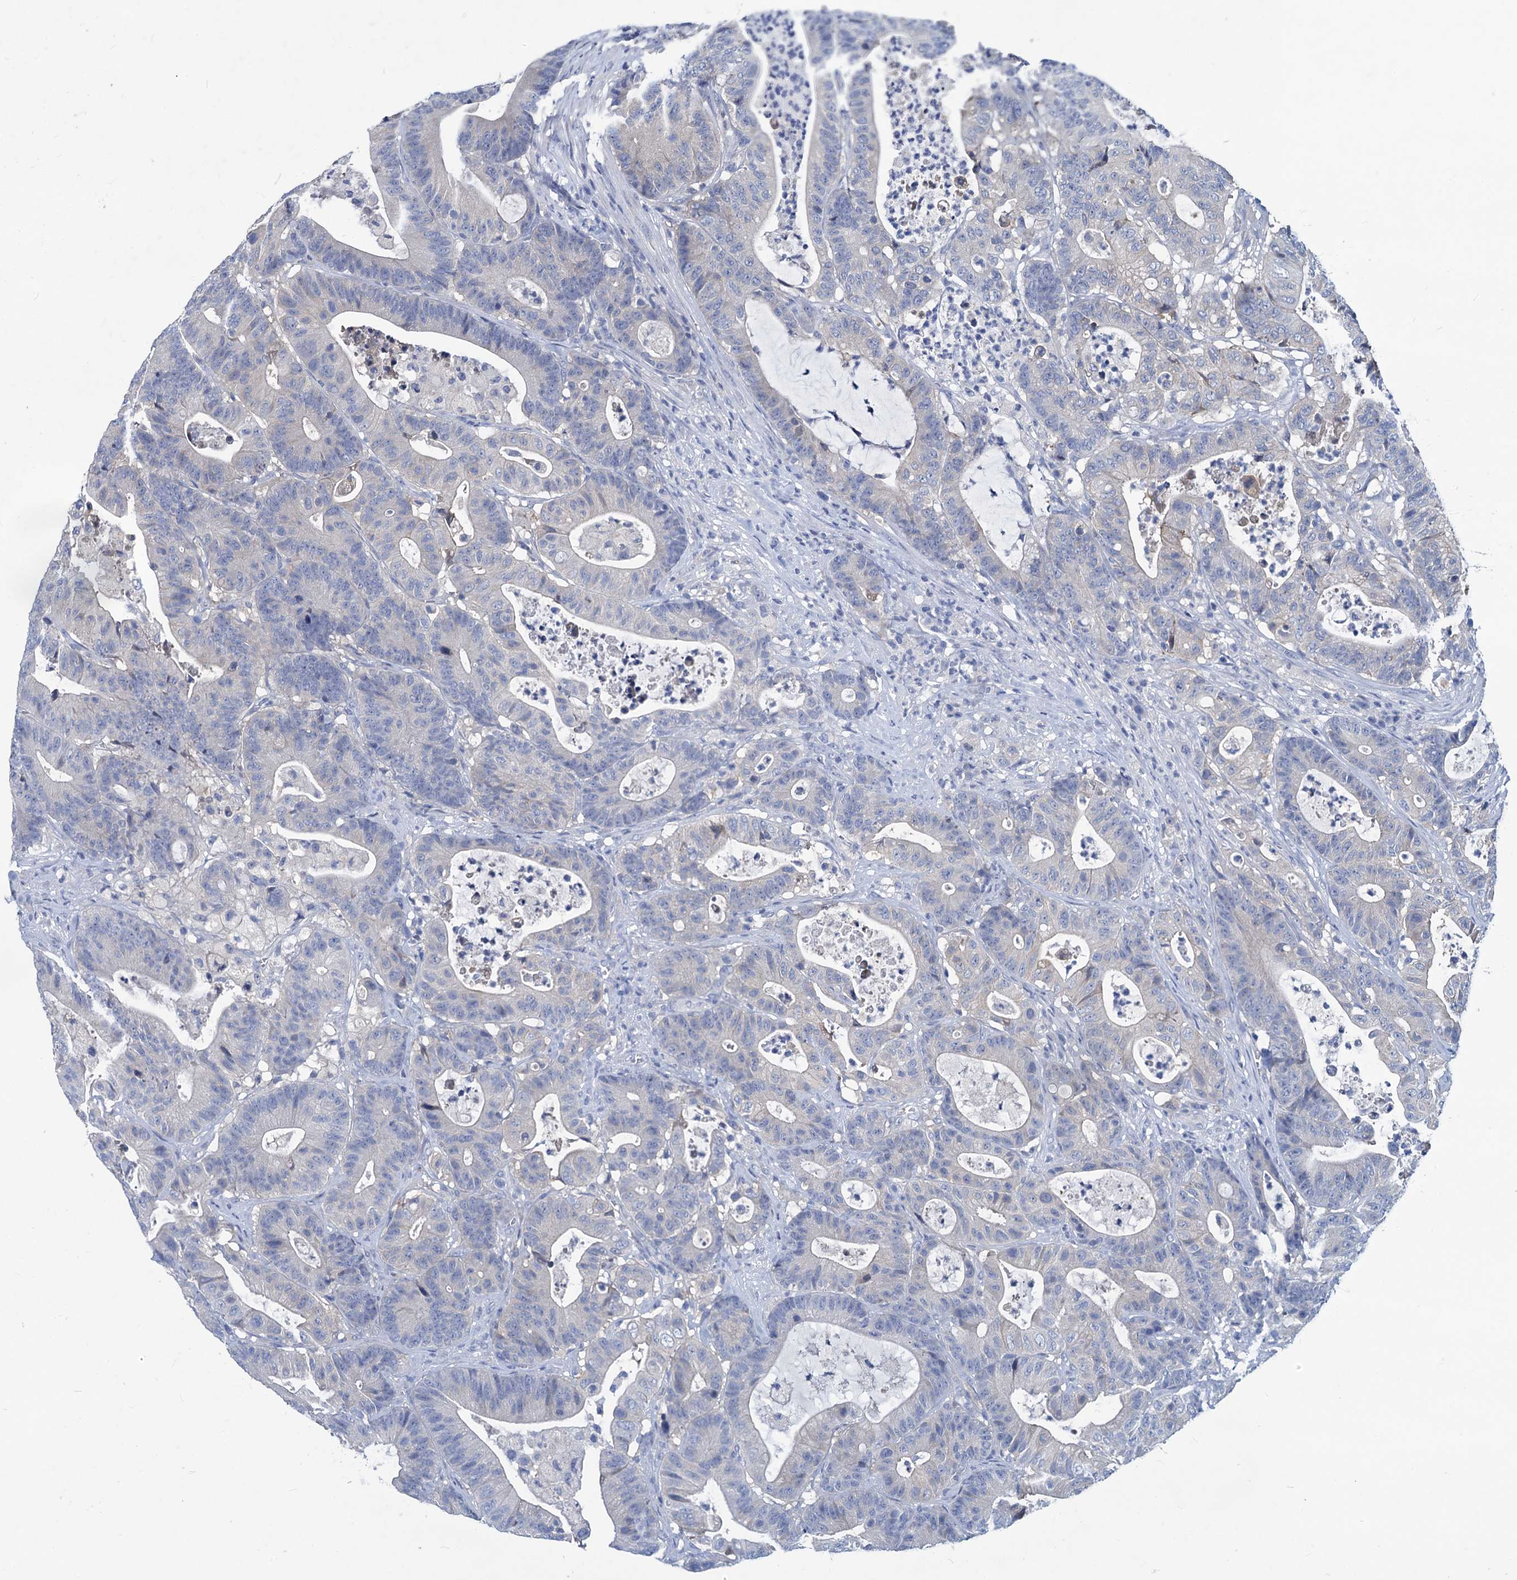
{"staining": {"intensity": "negative", "quantity": "none", "location": "none"}, "tissue": "colorectal cancer", "cell_type": "Tumor cells", "image_type": "cancer", "snomed": [{"axis": "morphology", "description": "Adenocarcinoma, NOS"}, {"axis": "topography", "description": "Colon"}], "caption": "DAB immunohistochemical staining of colorectal cancer displays no significant staining in tumor cells. (DAB (3,3'-diaminobenzidine) immunohistochemistry visualized using brightfield microscopy, high magnification).", "gene": "RTKN2", "patient": {"sex": "female", "age": 84}}